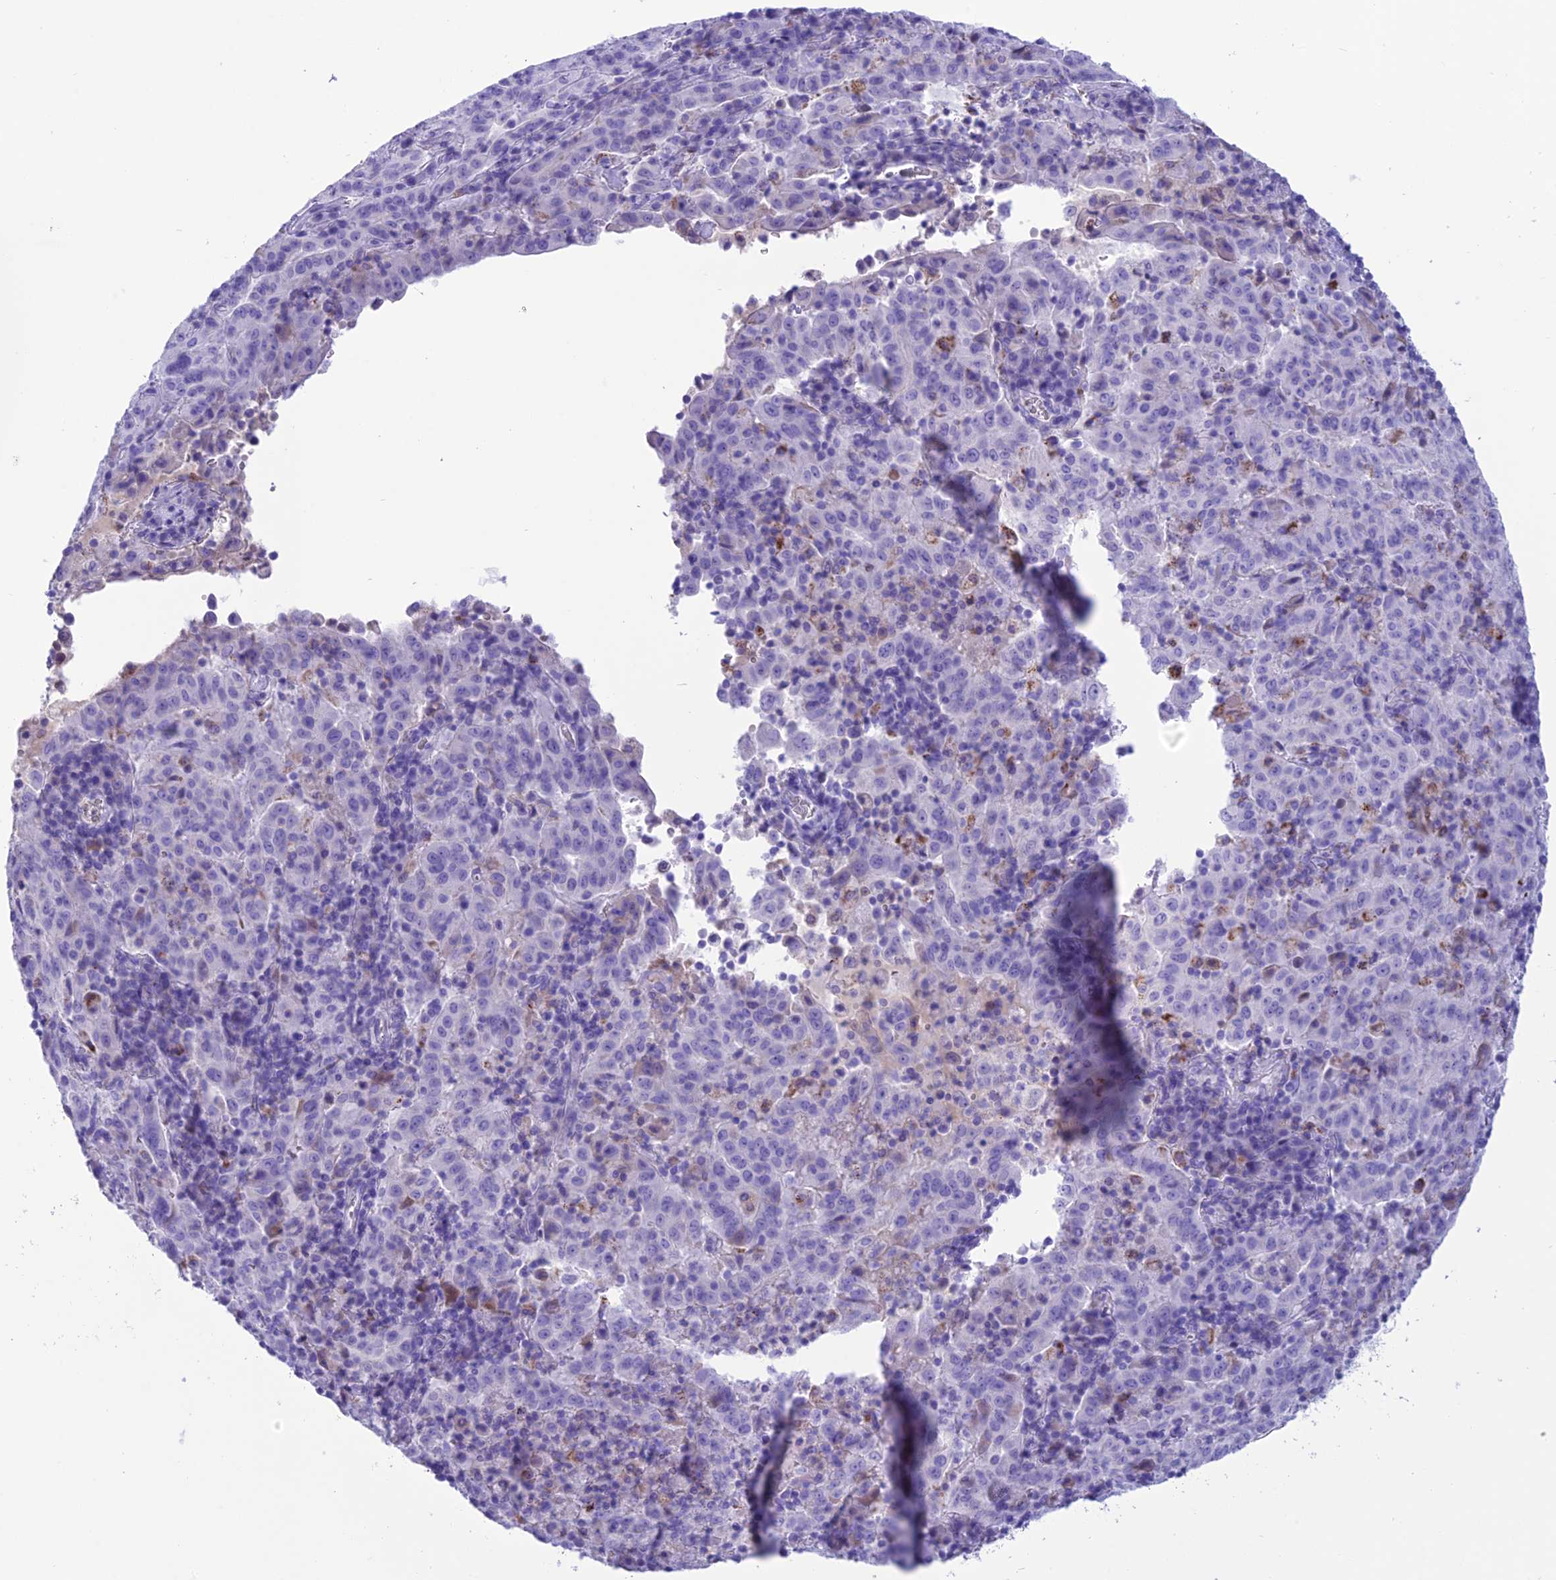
{"staining": {"intensity": "moderate", "quantity": "<25%", "location": "cytoplasmic/membranous"}, "tissue": "pancreatic cancer", "cell_type": "Tumor cells", "image_type": "cancer", "snomed": [{"axis": "morphology", "description": "Adenocarcinoma, NOS"}, {"axis": "topography", "description": "Pancreas"}], "caption": "The photomicrograph shows staining of adenocarcinoma (pancreatic), revealing moderate cytoplasmic/membranous protein expression (brown color) within tumor cells.", "gene": "TRAM1L1", "patient": {"sex": "male", "age": 63}}